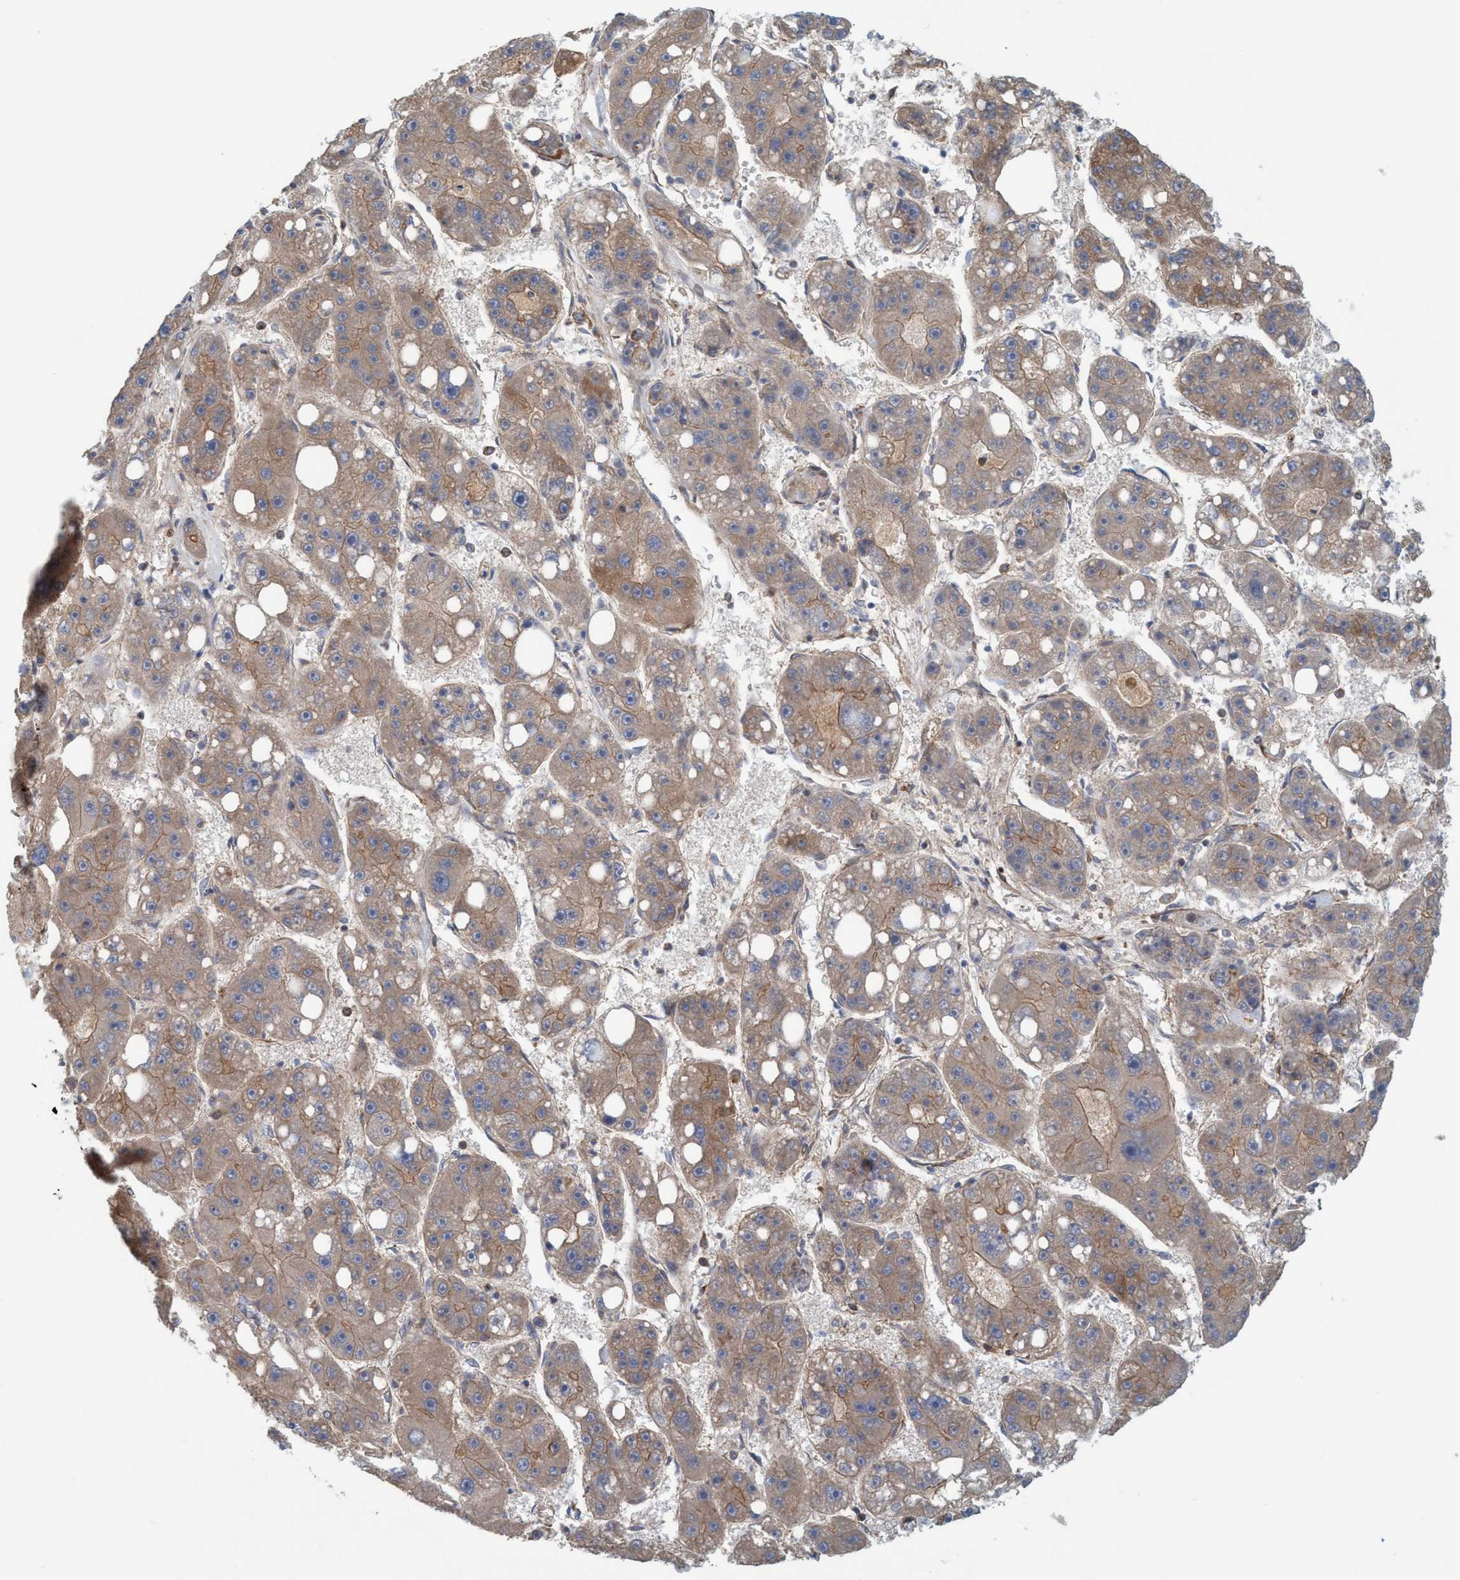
{"staining": {"intensity": "moderate", "quantity": ">75%", "location": "cytoplasmic/membranous"}, "tissue": "liver cancer", "cell_type": "Tumor cells", "image_type": "cancer", "snomed": [{"axis": "morphology", "description": "Carcinoma, Hepatocellular, NOS"}, {"axis": "topography", "description": "Liver"}], "caption": "A brown stain highlights moderate cytoplasmic/membranous staining of a protein in human liver cancer tumor cells. (DAB = brown stain, brightfield microscopy at high magnification).", "gene": "SPECC1", "patient": {"sex": "female", "age": 61}}